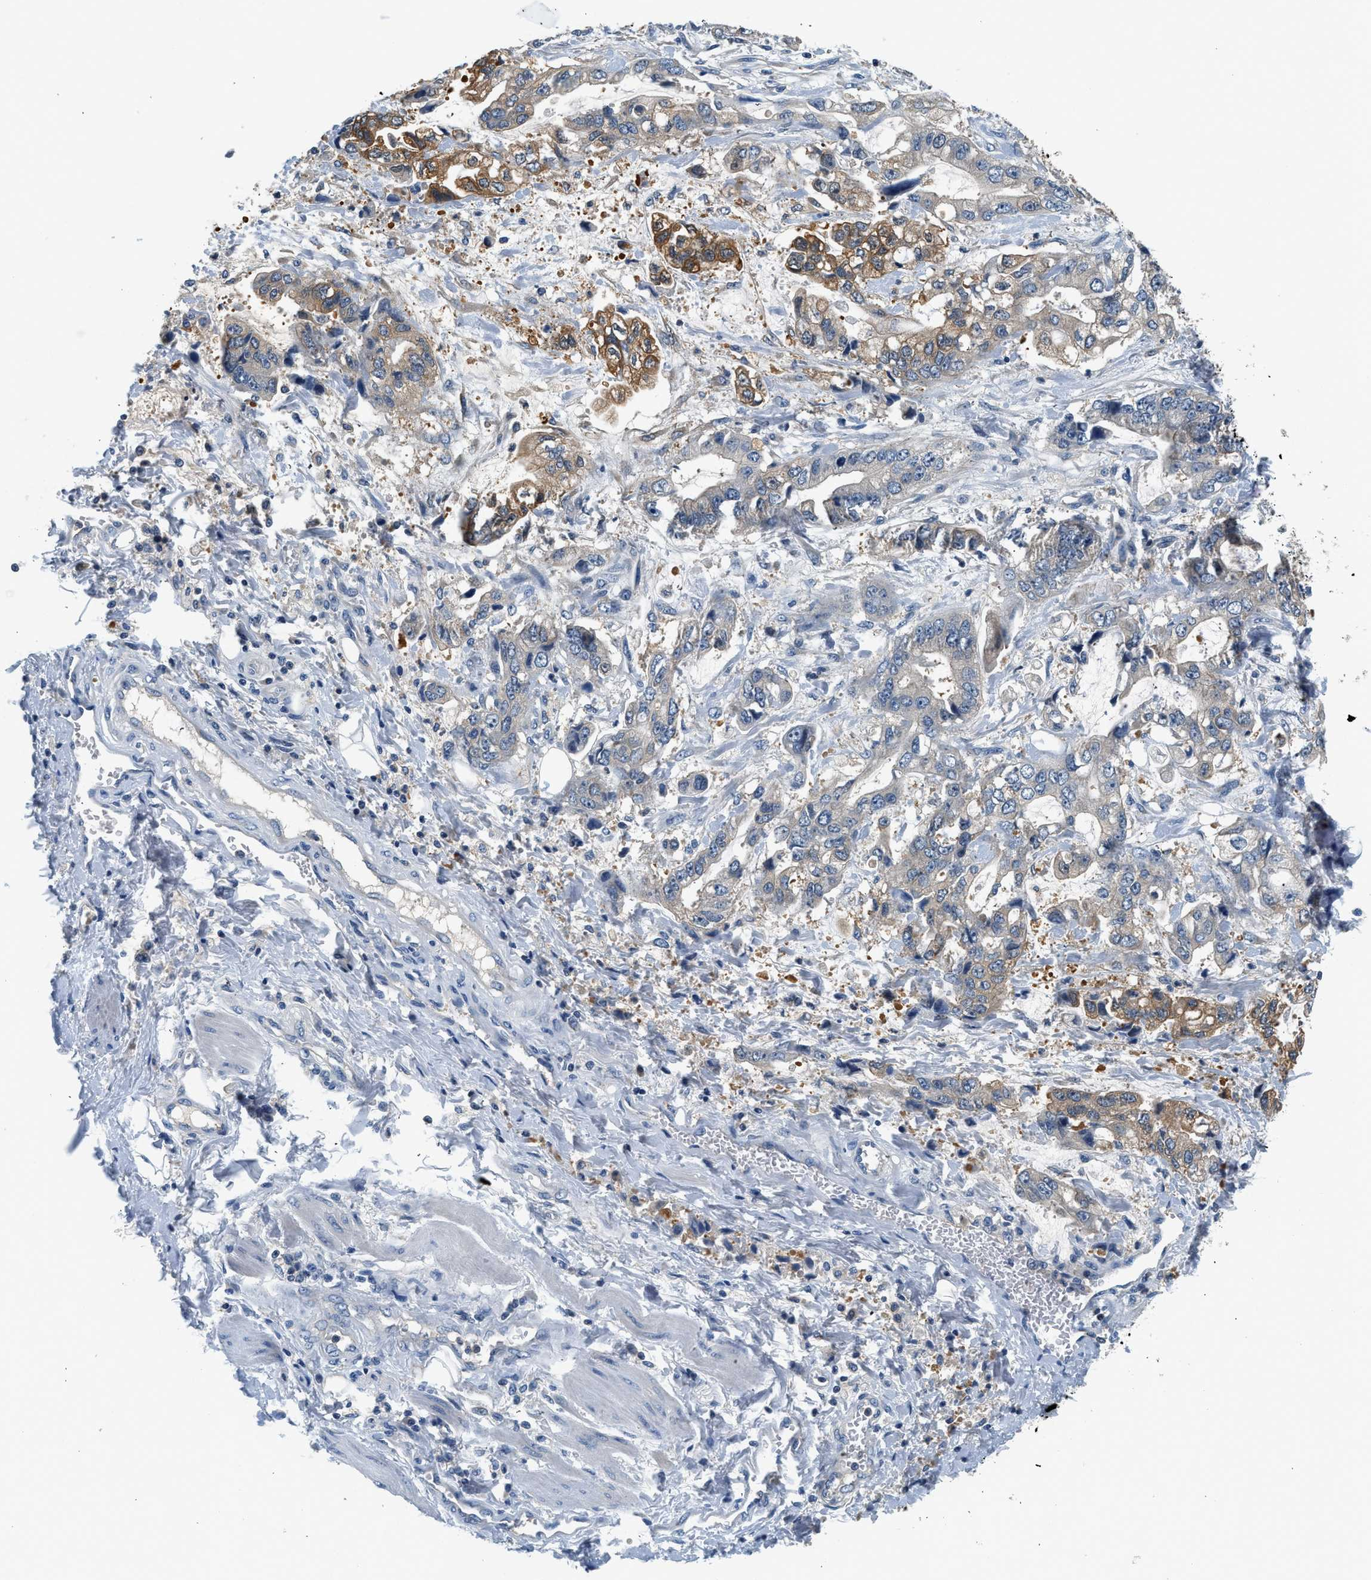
{"staining": {"intensity": "moderate", "quantity": "<25%", "location": "cytoplasmic/membranous"}, "tissue": "stomach cancer", "cell_type": "Tumor cells", "image_type": "cancer", "snomed": [{"axis": "morphology", "description": "Normal tissue, NOS"}, {"axis": "morphology", "description": "Adenocarcinoma, NOS"}, {"axis": "topography", "description": "Stomach"}], "caption": "A brown stain highlights moderate cytoplasmic/membranous positivity of a protein in human stomach adenocarcinoma tumor cells.", "gene": "SLC35E1", "patient": {"sex": "male", "age": 62}}